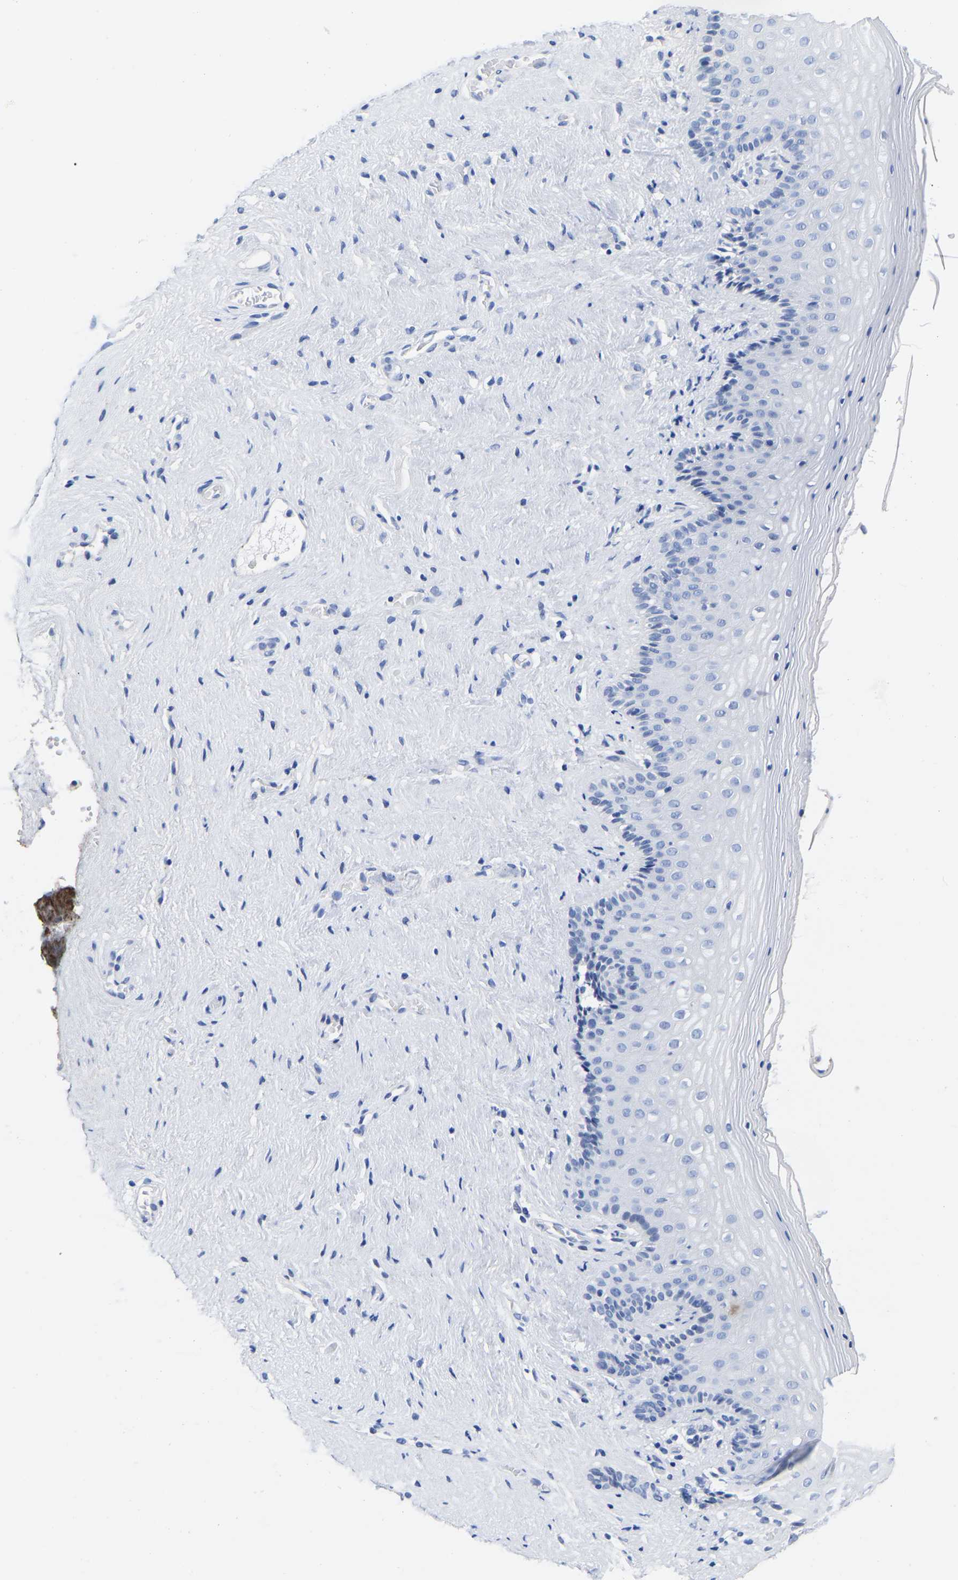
{"staining": {"intensity": "negative", "quantity": "none", "location": "none"}, "tissue": "vagina", "cell_type": "Squamous epithelial cells", "image_type": "normal", "snomed": [{"axis": "morphology", "description": "Normal tissue, NOS"}, {"axis": "topography", "description": "Vagina"}], "caption": "This is an immunohistochemistry (IHC) image of unremarkable vagina. There is no staining in squamous epithelial cells.", "gene": "GPA33", "patient": {"sex": "female", "age": 44}}